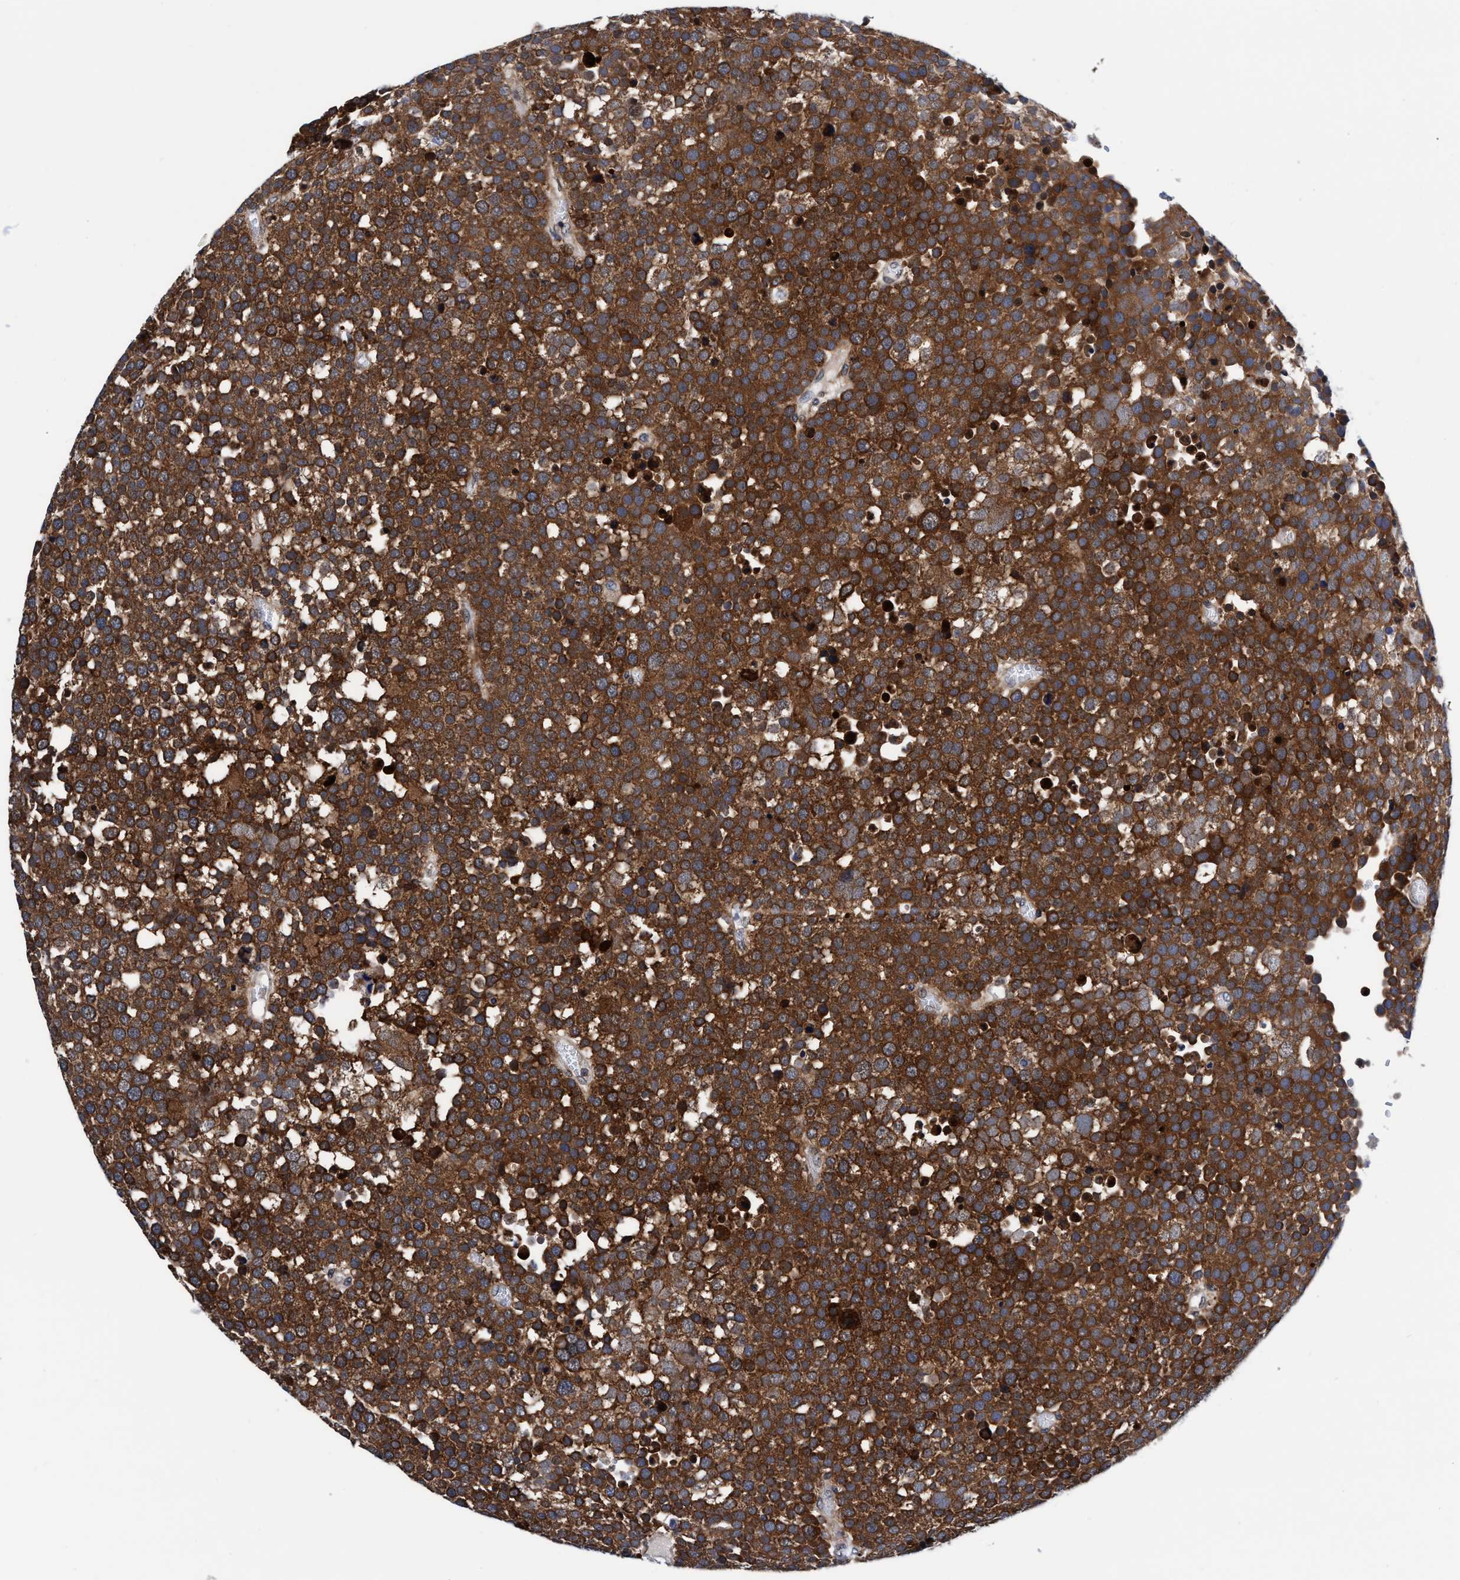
{"staining": {"intensity": "strong", "quantity": ">75%", "location": "cytoplasmic/membranous"}, "tissue": "testis cancer", "cell_type": "Tumor cells", "image_type": "cancer", "snomed": [{"axis": "morphology", "description": "Seminoma, NOS"}, {"axis": "topography", "description": "Testis"}], "caption": "Testis cancer (seminoma) was stained to show a protein in brown. There is high levels of strong cytoplasmic/membranous expression in about >75% of tumor cells. The staining was performed using DAB to visualize the protein expression in brown, while the nuclei were stained in blue with hematoxylin (Magnification: 20x).", "gene": "AGAP2", "patient": {"sex": "male", "age": 71}}